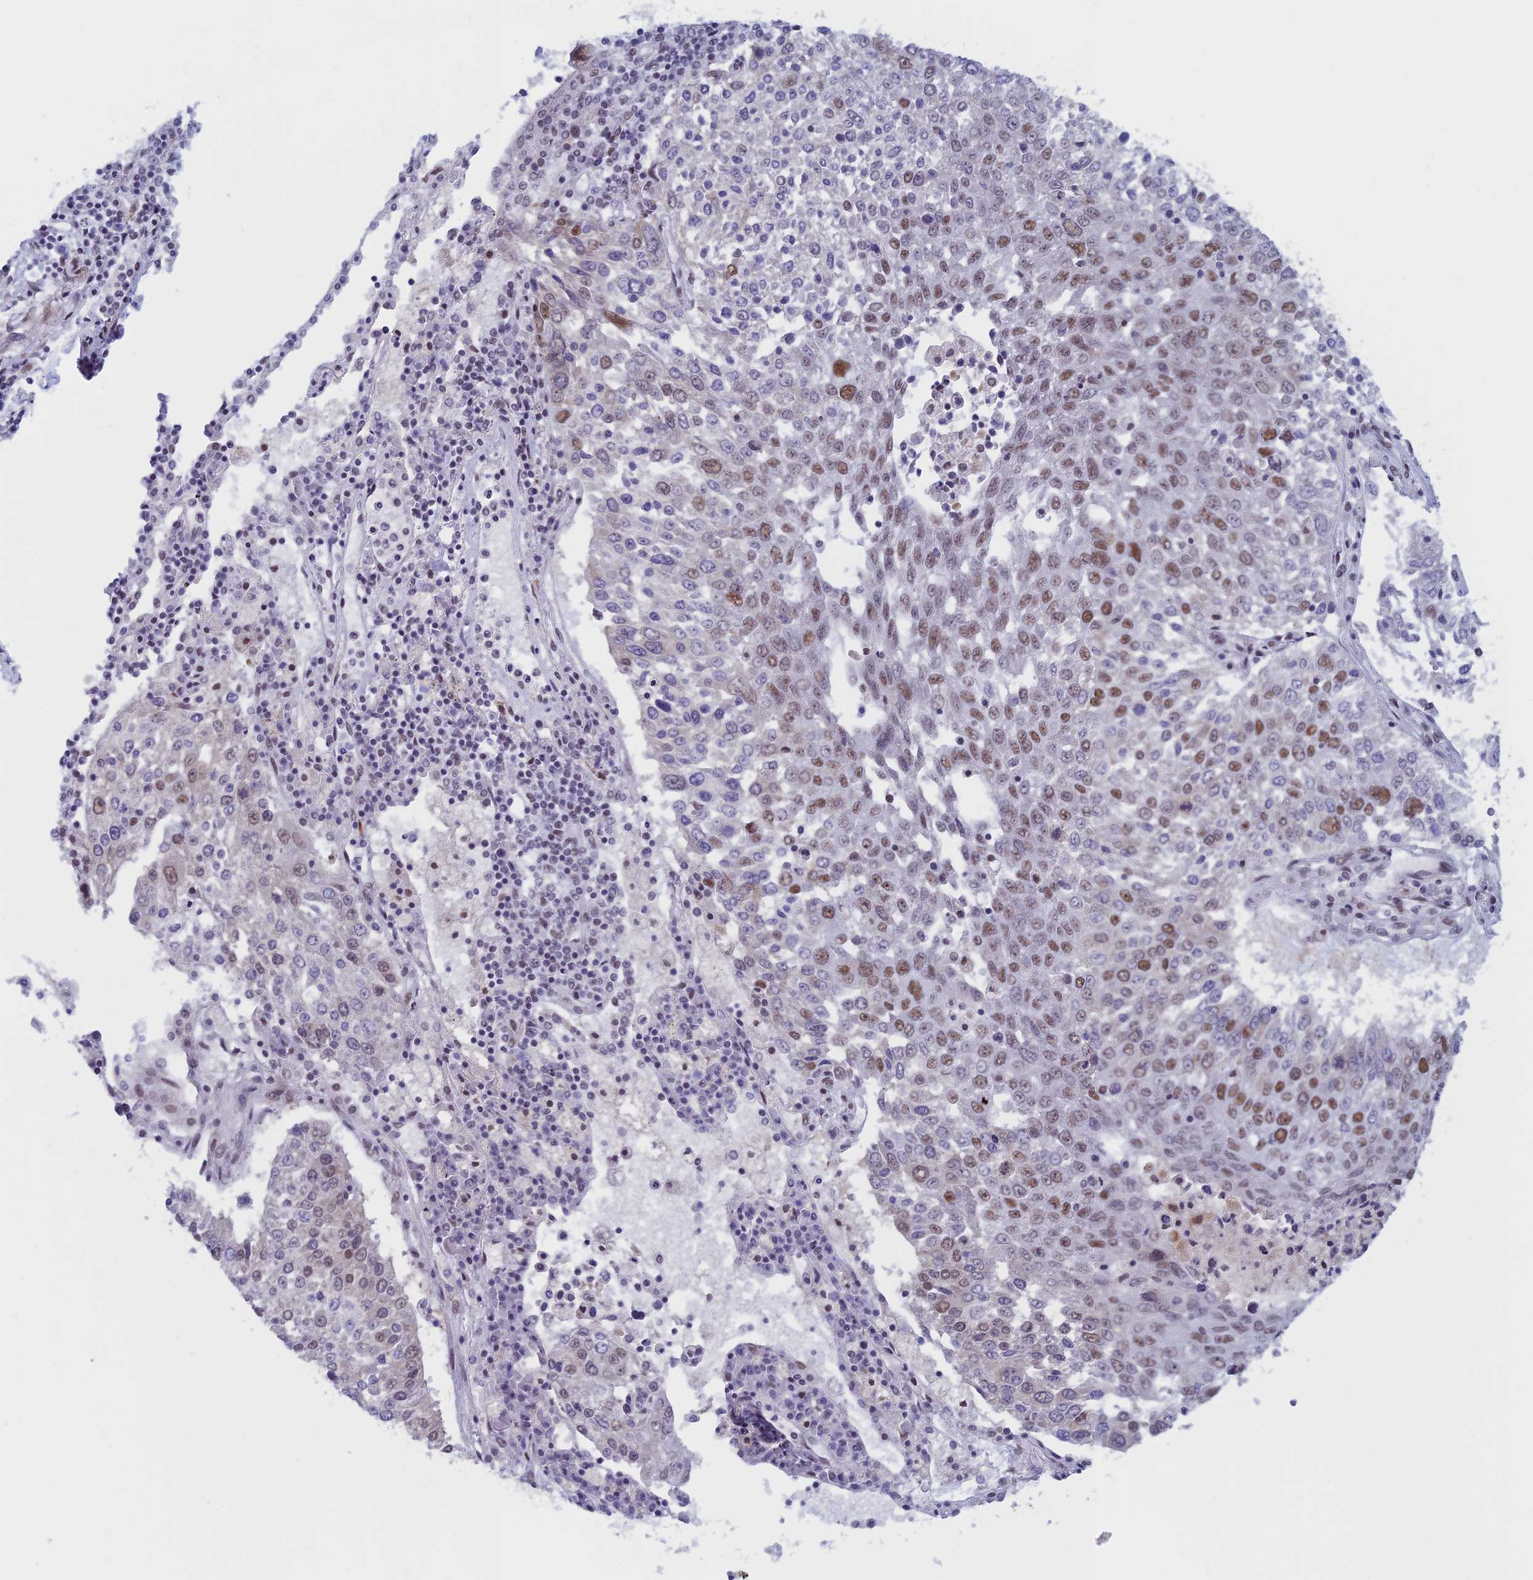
{"staining": {"intensity": "moderate", "quantity": "25%-75%", "location": "nuclear"}, "tissue": "lung cancer", "cell_type": "Tumor cells", "image_type": "cancer", "snomed": [{"axis": "morphology", "description": "Squamous cell carcinoma, NOS"}, {"axis": "topography", "description": "Lung"}], "caption": "Lung squamous cell carcinoma tissue shows moderate nuclear staining in approximately 25%-75% of tumor cells Immunohistochemistry (ihc) stains the protein of interest in brown and the nuclei are stained blue.", "gene": "ASH2L", "patient": {"sex": "male", "age": 65}}